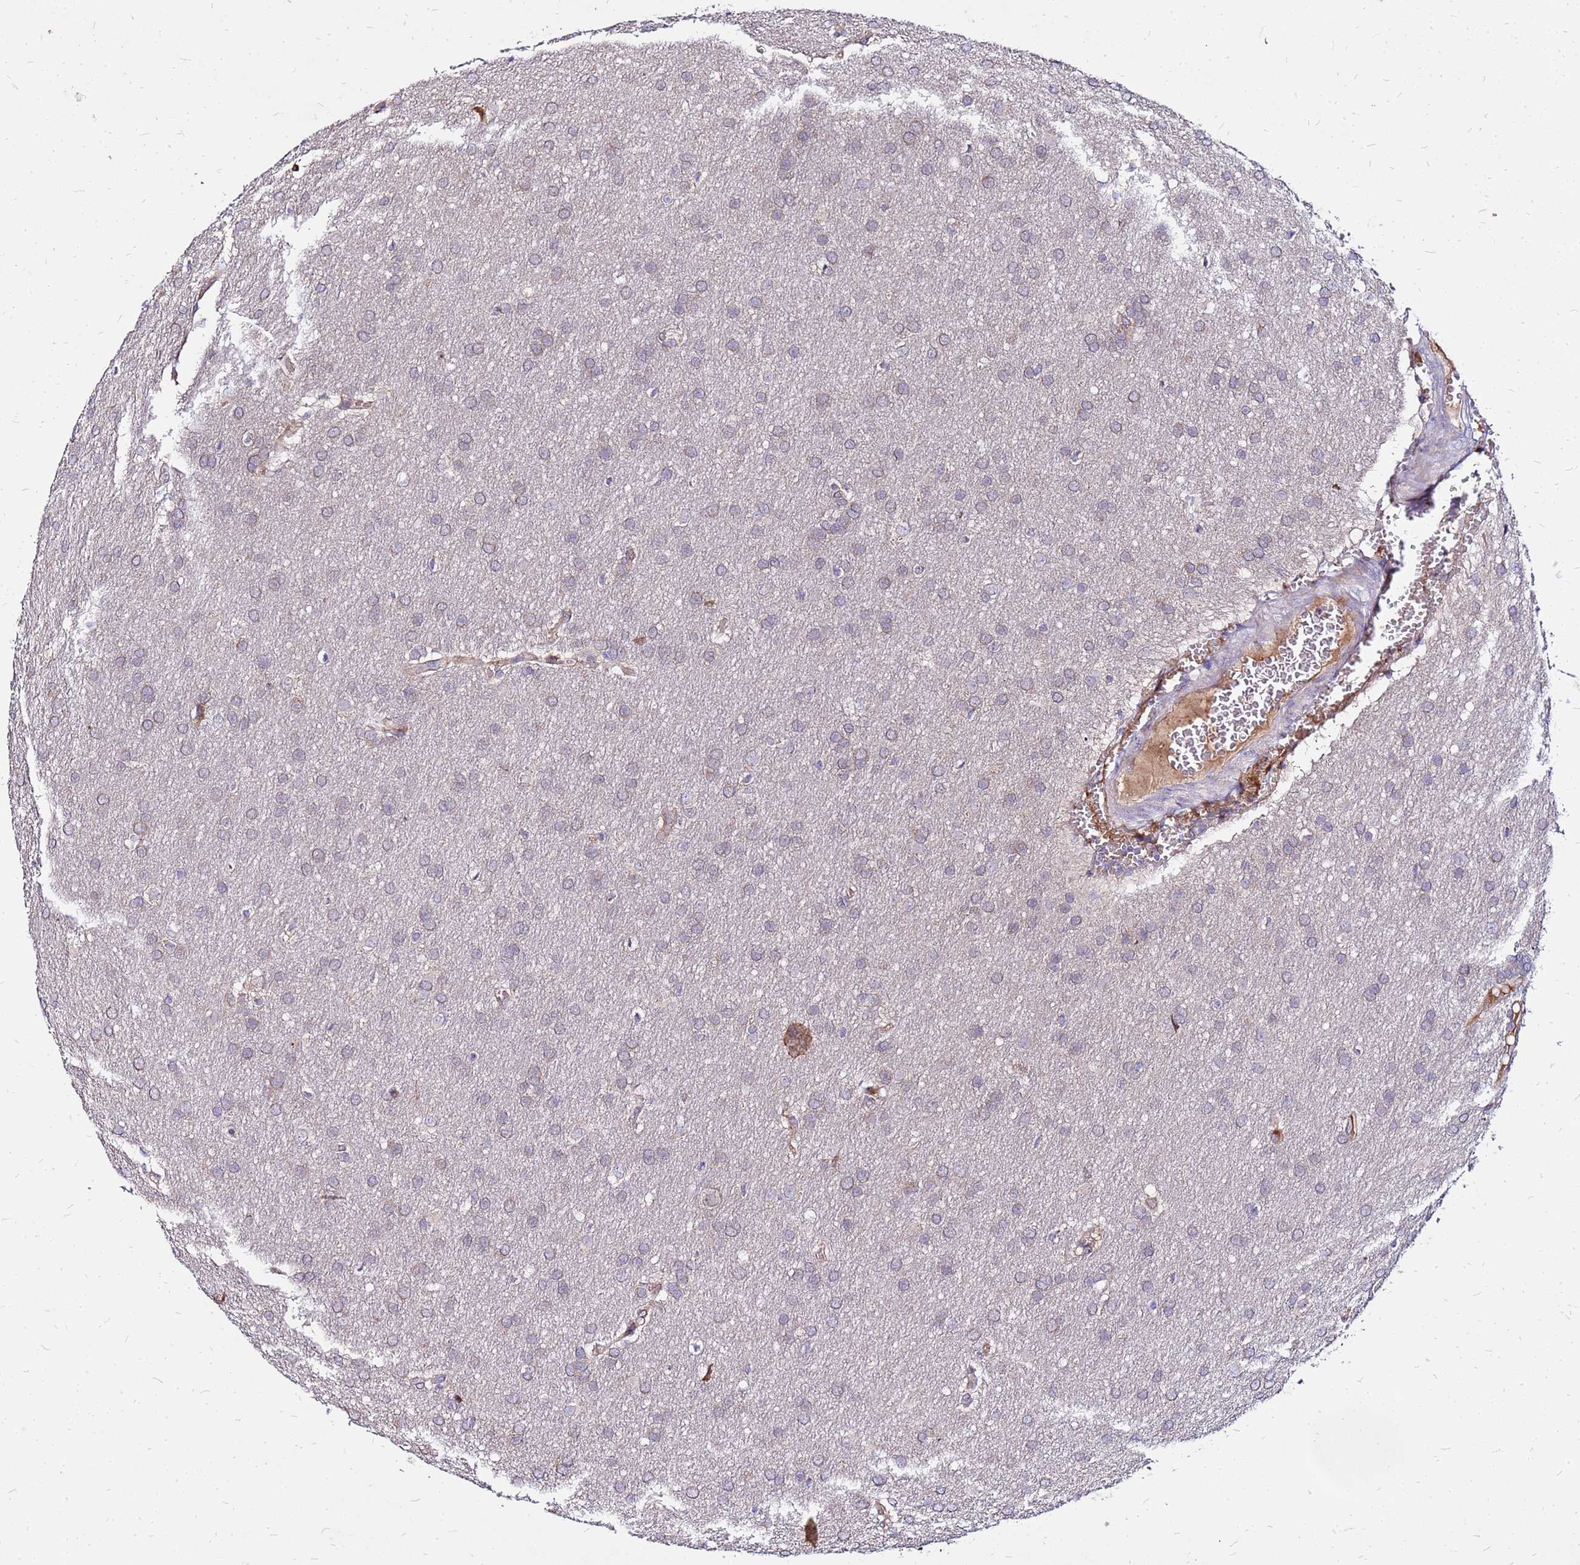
{"staining": {"intensity": "negative", "quantity": "none", "location": "none"}, "tissue": "glioma", "cell_type": "Tumor cells", "image_type": "cancer", "snomed": [{"axis": "morphology", "description": "Glioma, malignant, Low grade"}, {"axis": "topography", "description": "Brain"}], "caption": "Photomicrograph shows no significant protein positivity in tumor cells of malignant low-grade glioma. (Immunohistochemistry (ihc), brightfield microscopy, high magnification).", "gene": "VMO1", "patient": {"sex": "female", "age": 32}}